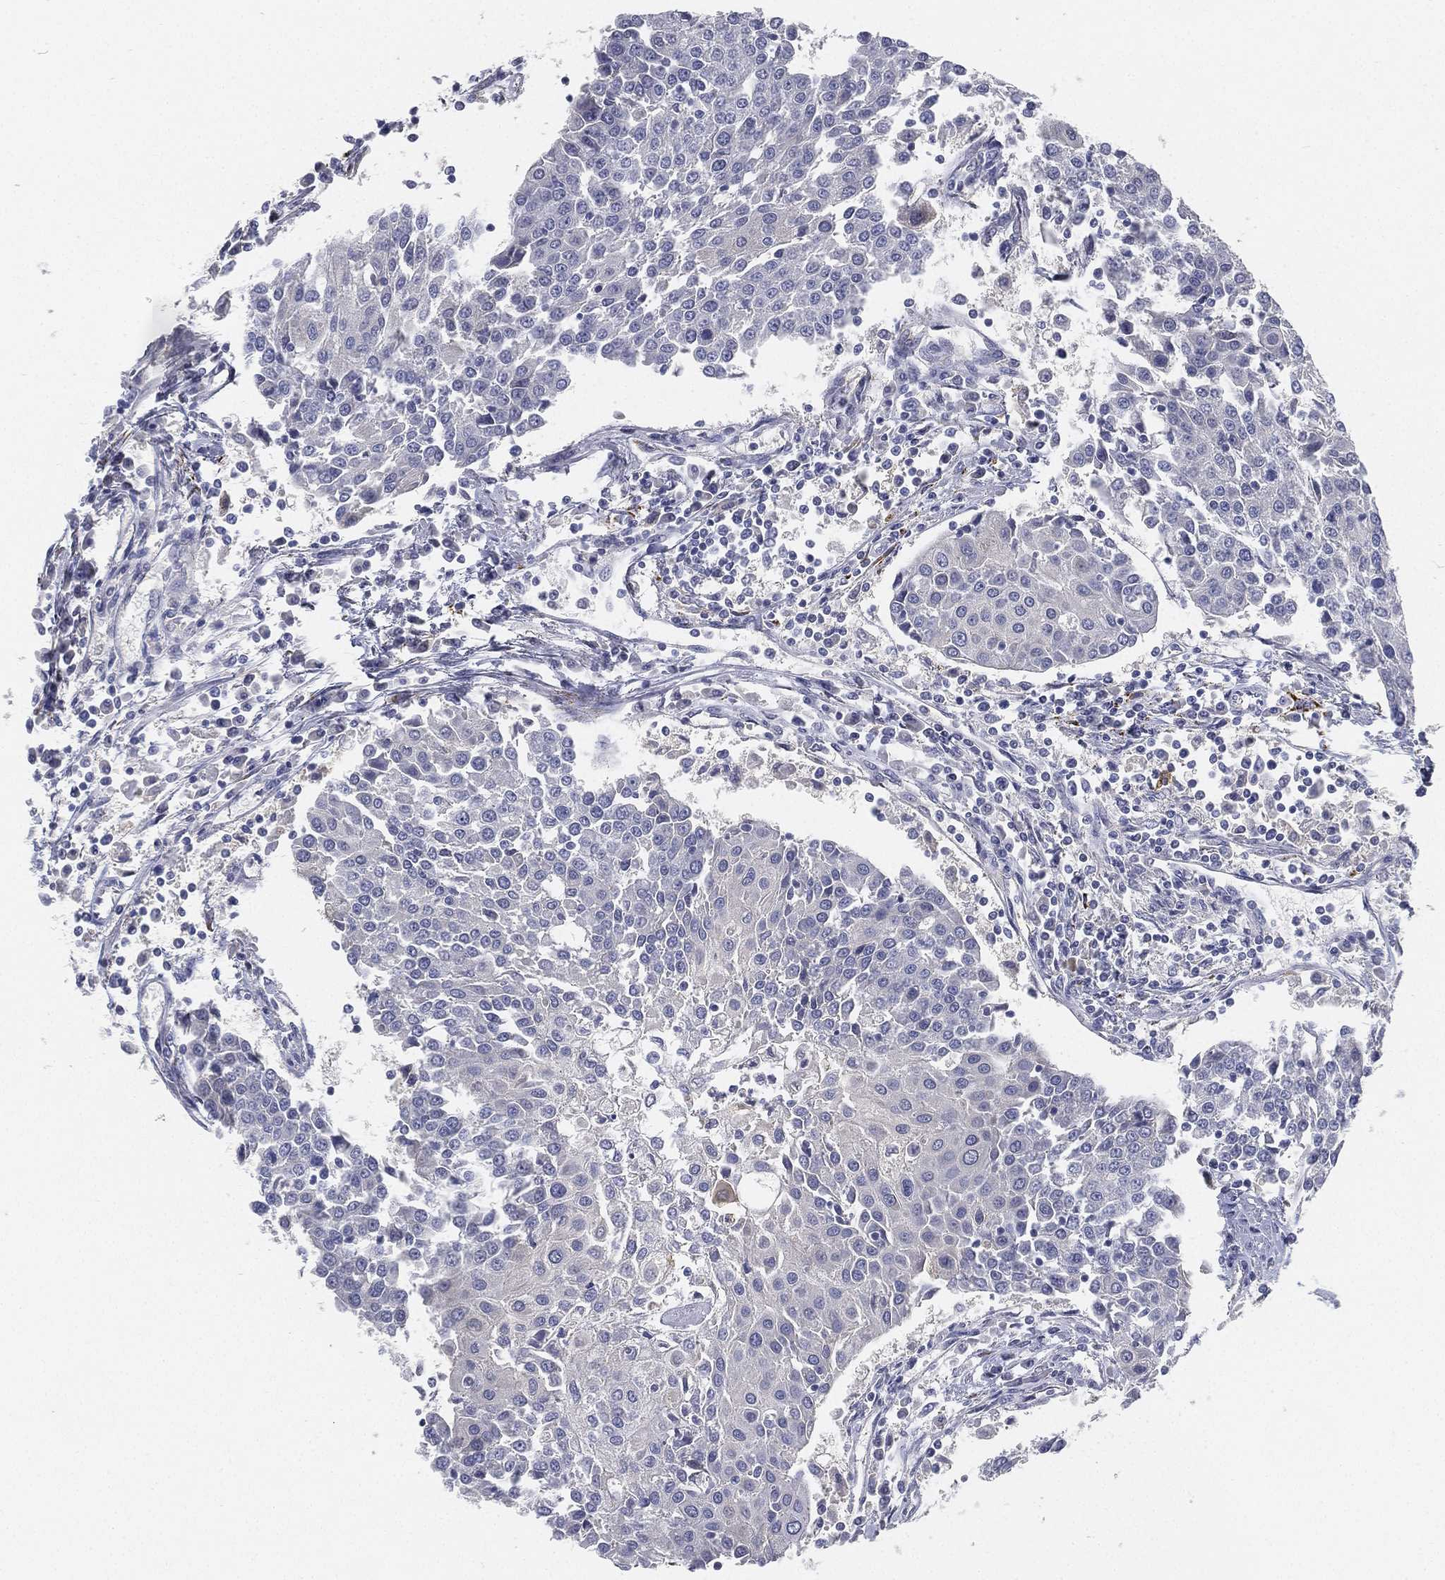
{"staining": {"intensity": "negative", "quantity": "none", "location": "none"}, "tissue": "urothelial cancer", "cell_type": "Tumor cells", "image_type": "cancer", "snomed": [{"axis": "morphology", "description": "Urothelial carcinoma, High grade"}, {"axis": "topography", "description": "Urinary bladder"}], "caption": "The photomicrograph reveals no significant positivity in tumor cells of urothelial cancer.", "gene": "C5orf46", "patient": {"sex": "female", "age": 85}}